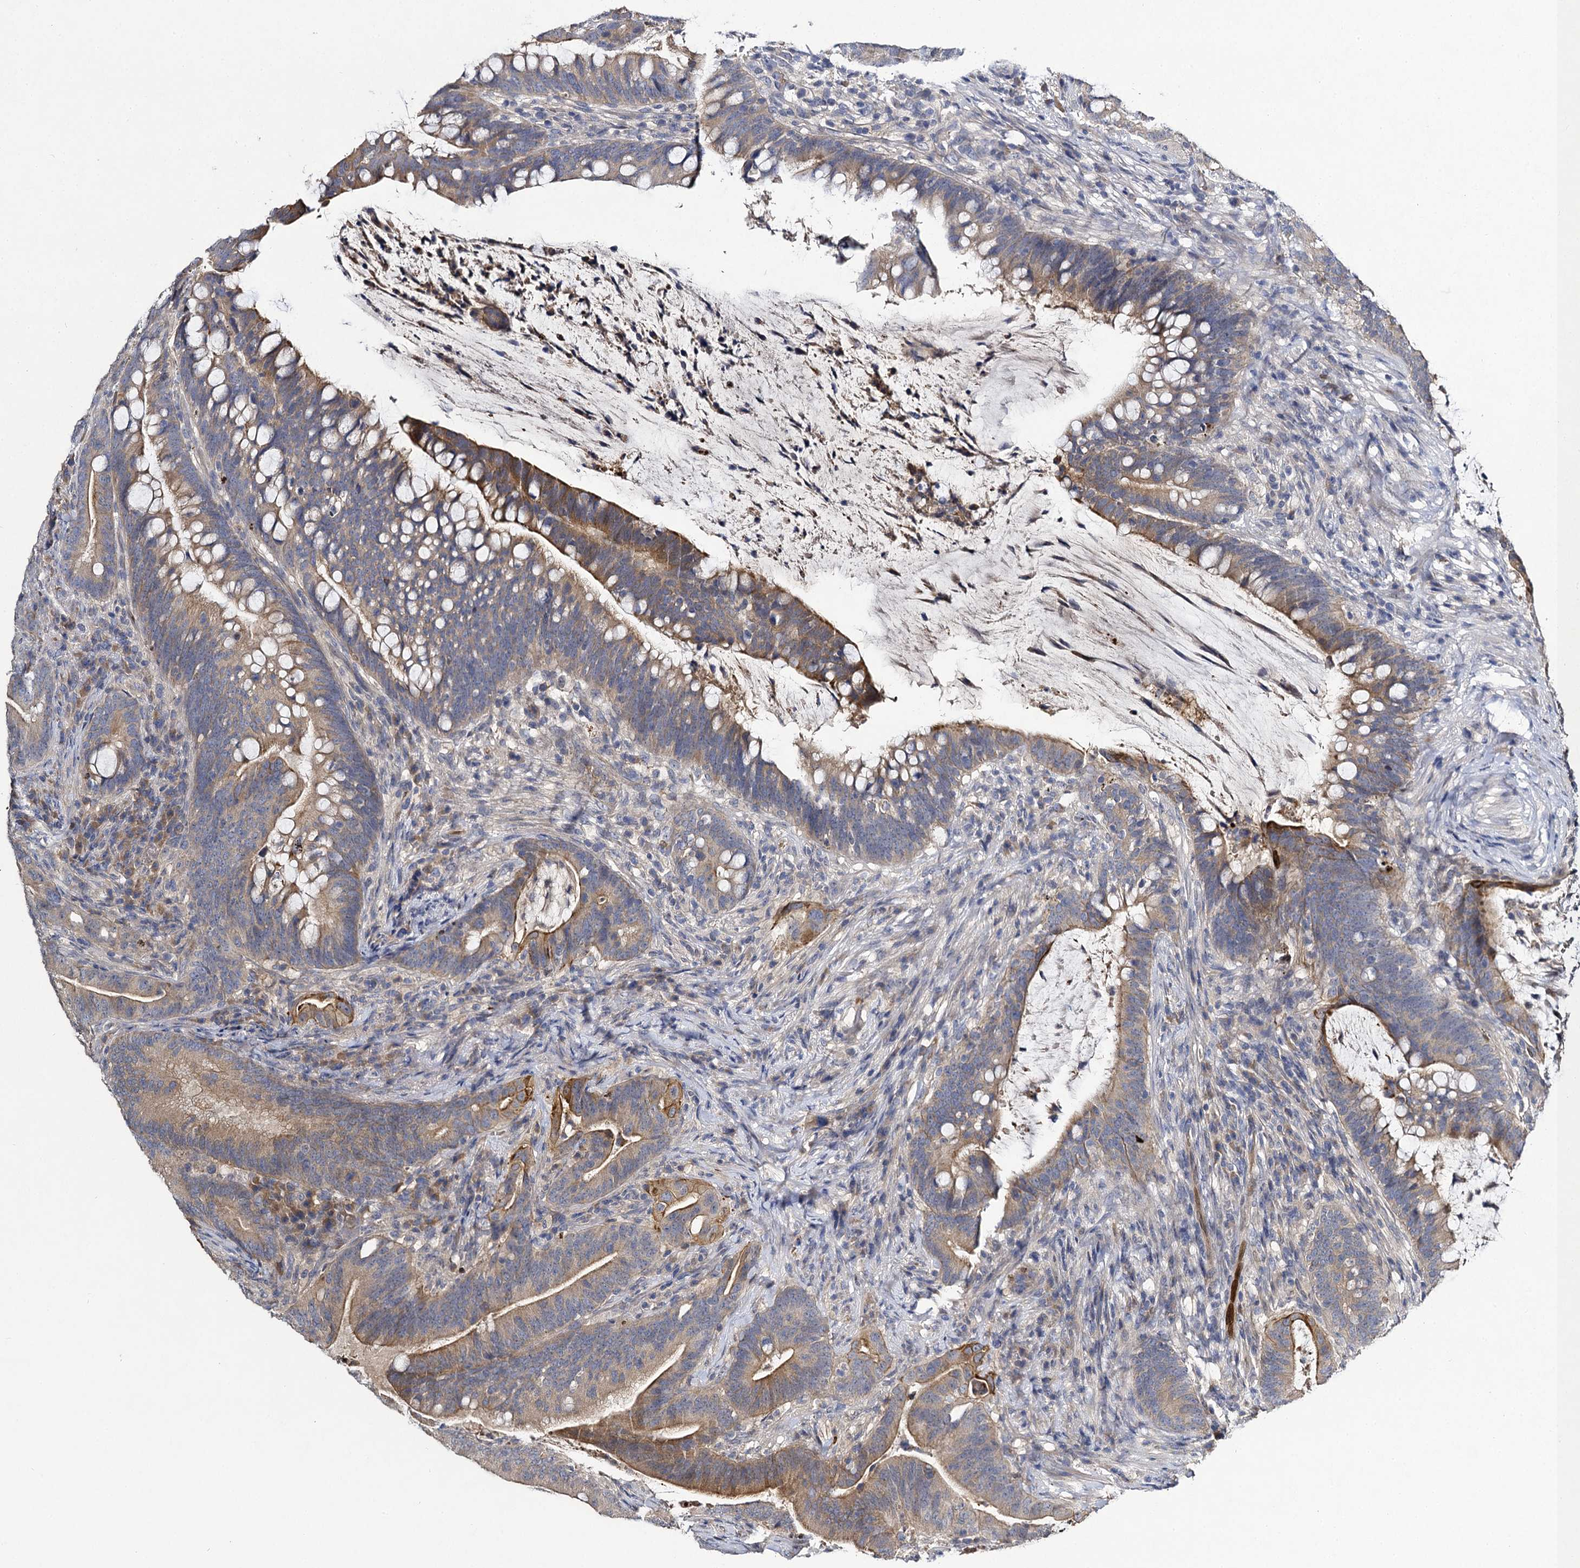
{"staining": {"intensity": "moderate", "quantity": "<25%", "location": "cytoplasmic/membranous"}, "tissue": "colorectal cancer", "cell_type": "Tumor cells", "image_type": "cancer", "snomed": [{"axis": "morphology", "description": "Adenocarcinoma, NOS"}, {"axis": "topography", "description": "Colon"}], "caption": "An immunohistochemistry (IHC) photomicrograph of tumor tissue is shown. Protein staining in brown highlights moderate cytoplasmic/membranous positivity in colorectal cancer (adenocarcinoma) within tumor cells. The staining was performed using DAB (3,3'-diaminobenzidine) to visualize the protein expression in brown, while the nuclei were stained in blue with hematoxylin (Magnification: 20x).", "gene": "SLC11A2", "patient": {"sex": "female", "age": 66}}